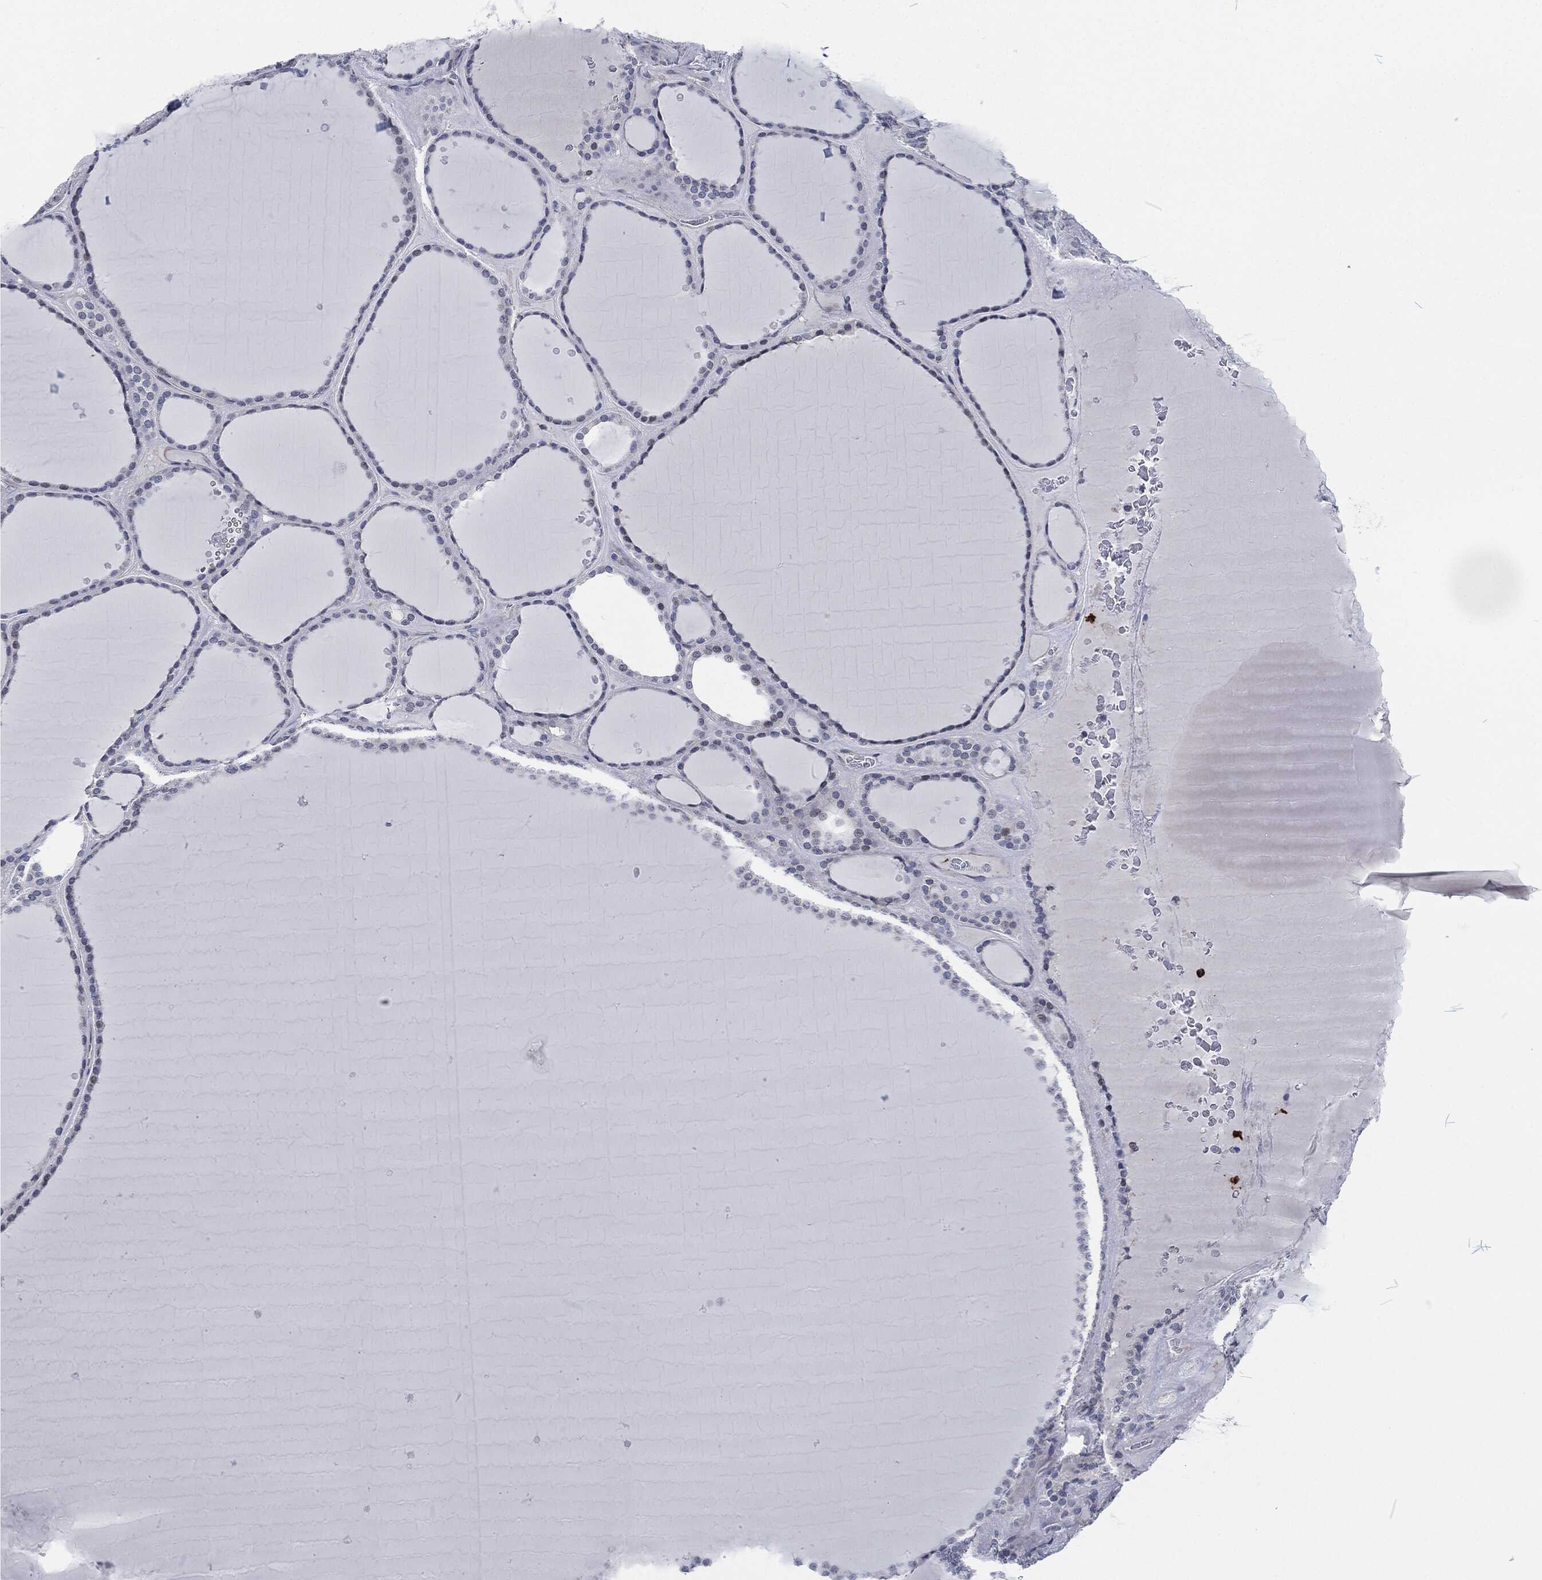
{"staining": {"intensity": "negative", "quantity": "none", "location": "none"}, "tissue": "thyroid gland", "cell_type": "Glandular cells", "image_type": "normal", "snomed": [{"axis": "morphology", "description": "Normal tissue, NOS"}, {"axis": "topography", "description": "Thyroid gland"}], "caption": "Immunohistochemical staining of benign thyroid gland displays no significant positivity in glandular cells.", "gene": "MPO", "patient": {"sex": "male", "age": 63}}